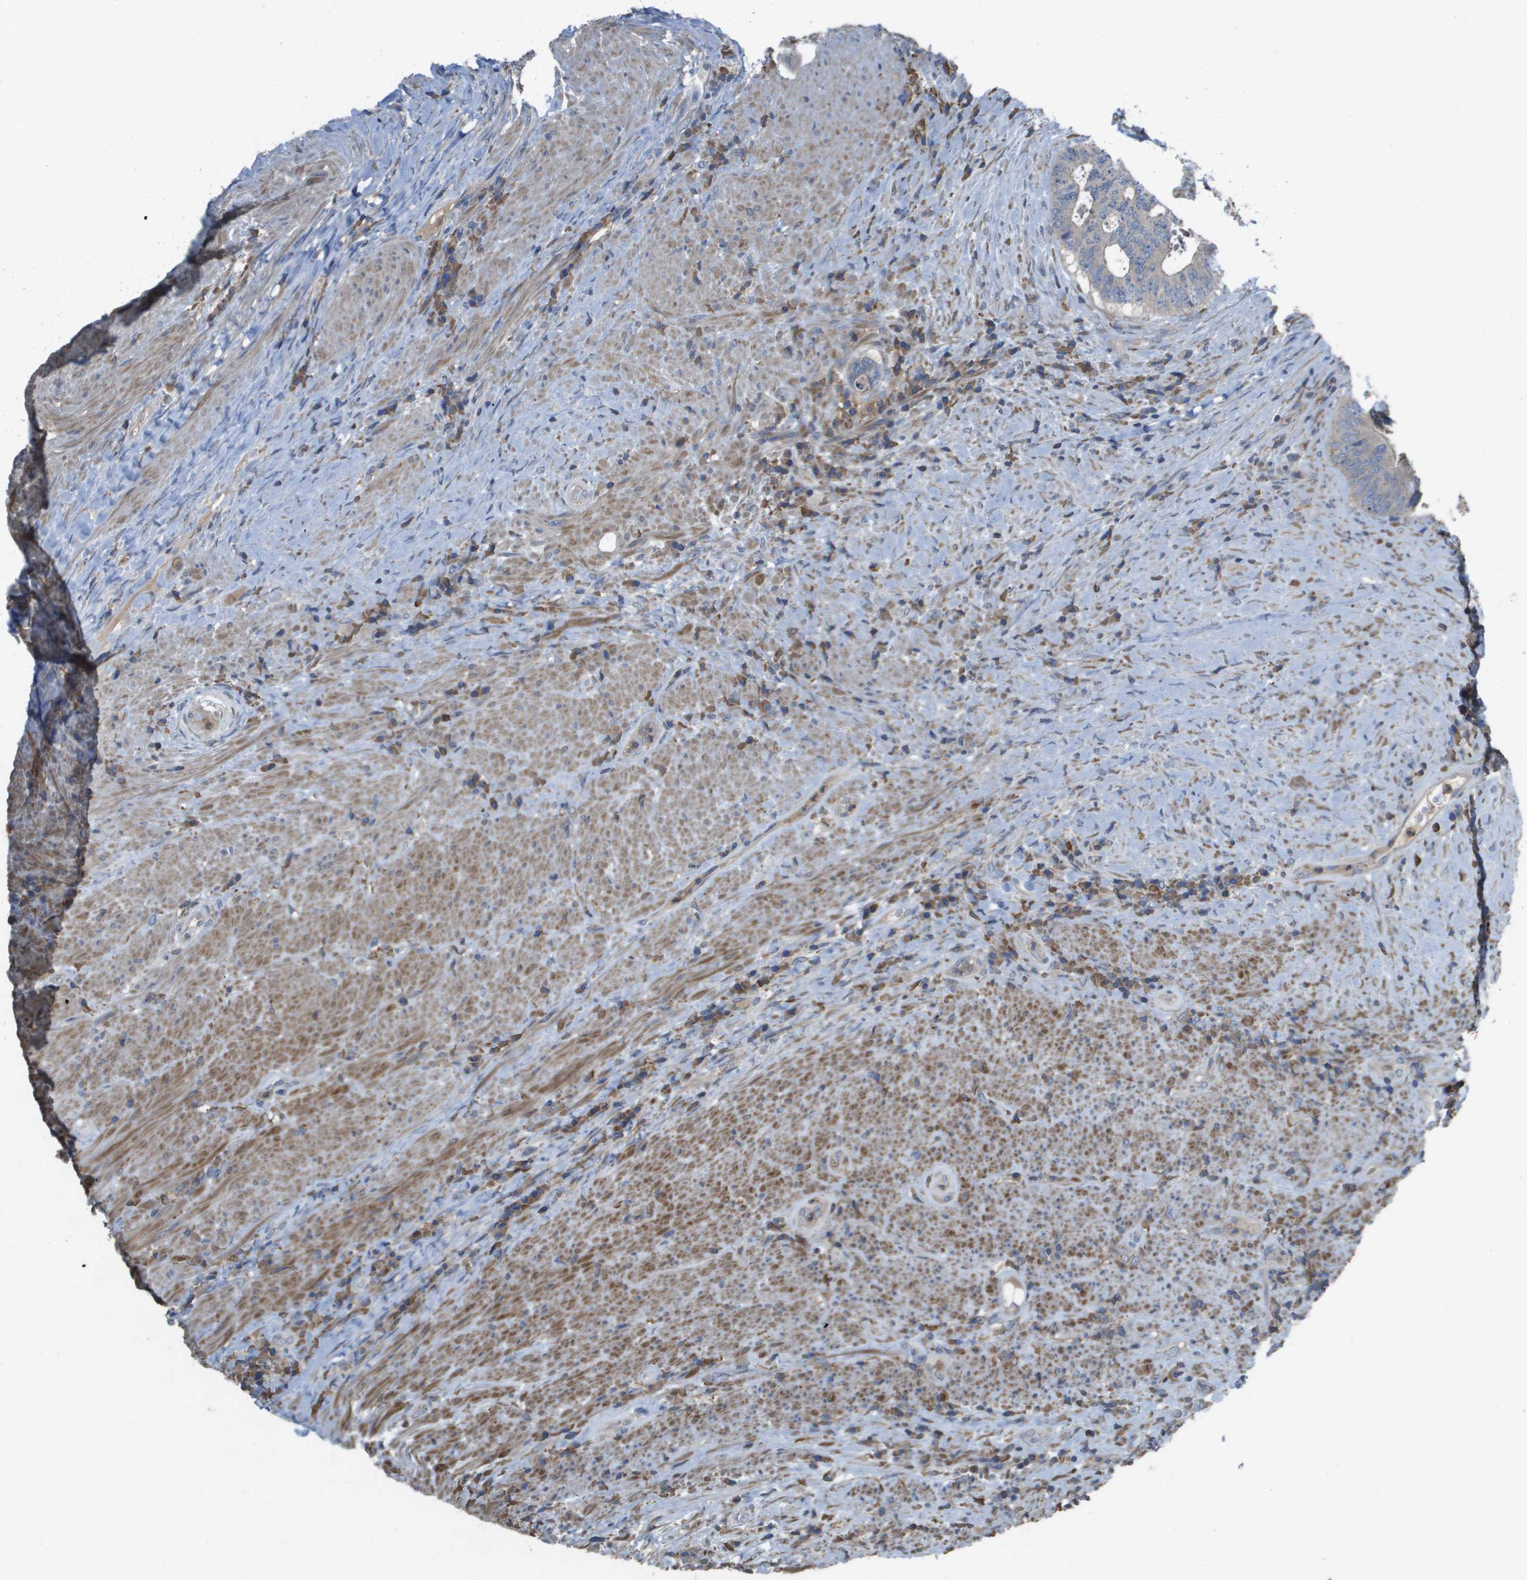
{"staining": {"intensity": "negative", "quantity": "none", "location": "none"}, "tissue": "colorectal cancer", "cell_type": "Tumor cells", "image_type": "cancer", "snomed": [{"axis": "morphology", "description": "Adenocarcinoma, NOS"}, {"axis": "topography", "description": "Rectum"}], "caption": "High power microscopy micrograph of an IHC image of colorectal cancer, revealing no significant positivity in tumor cells.", "gene": "CLCA4", "patient": {"sex": "male", "age": 72}}